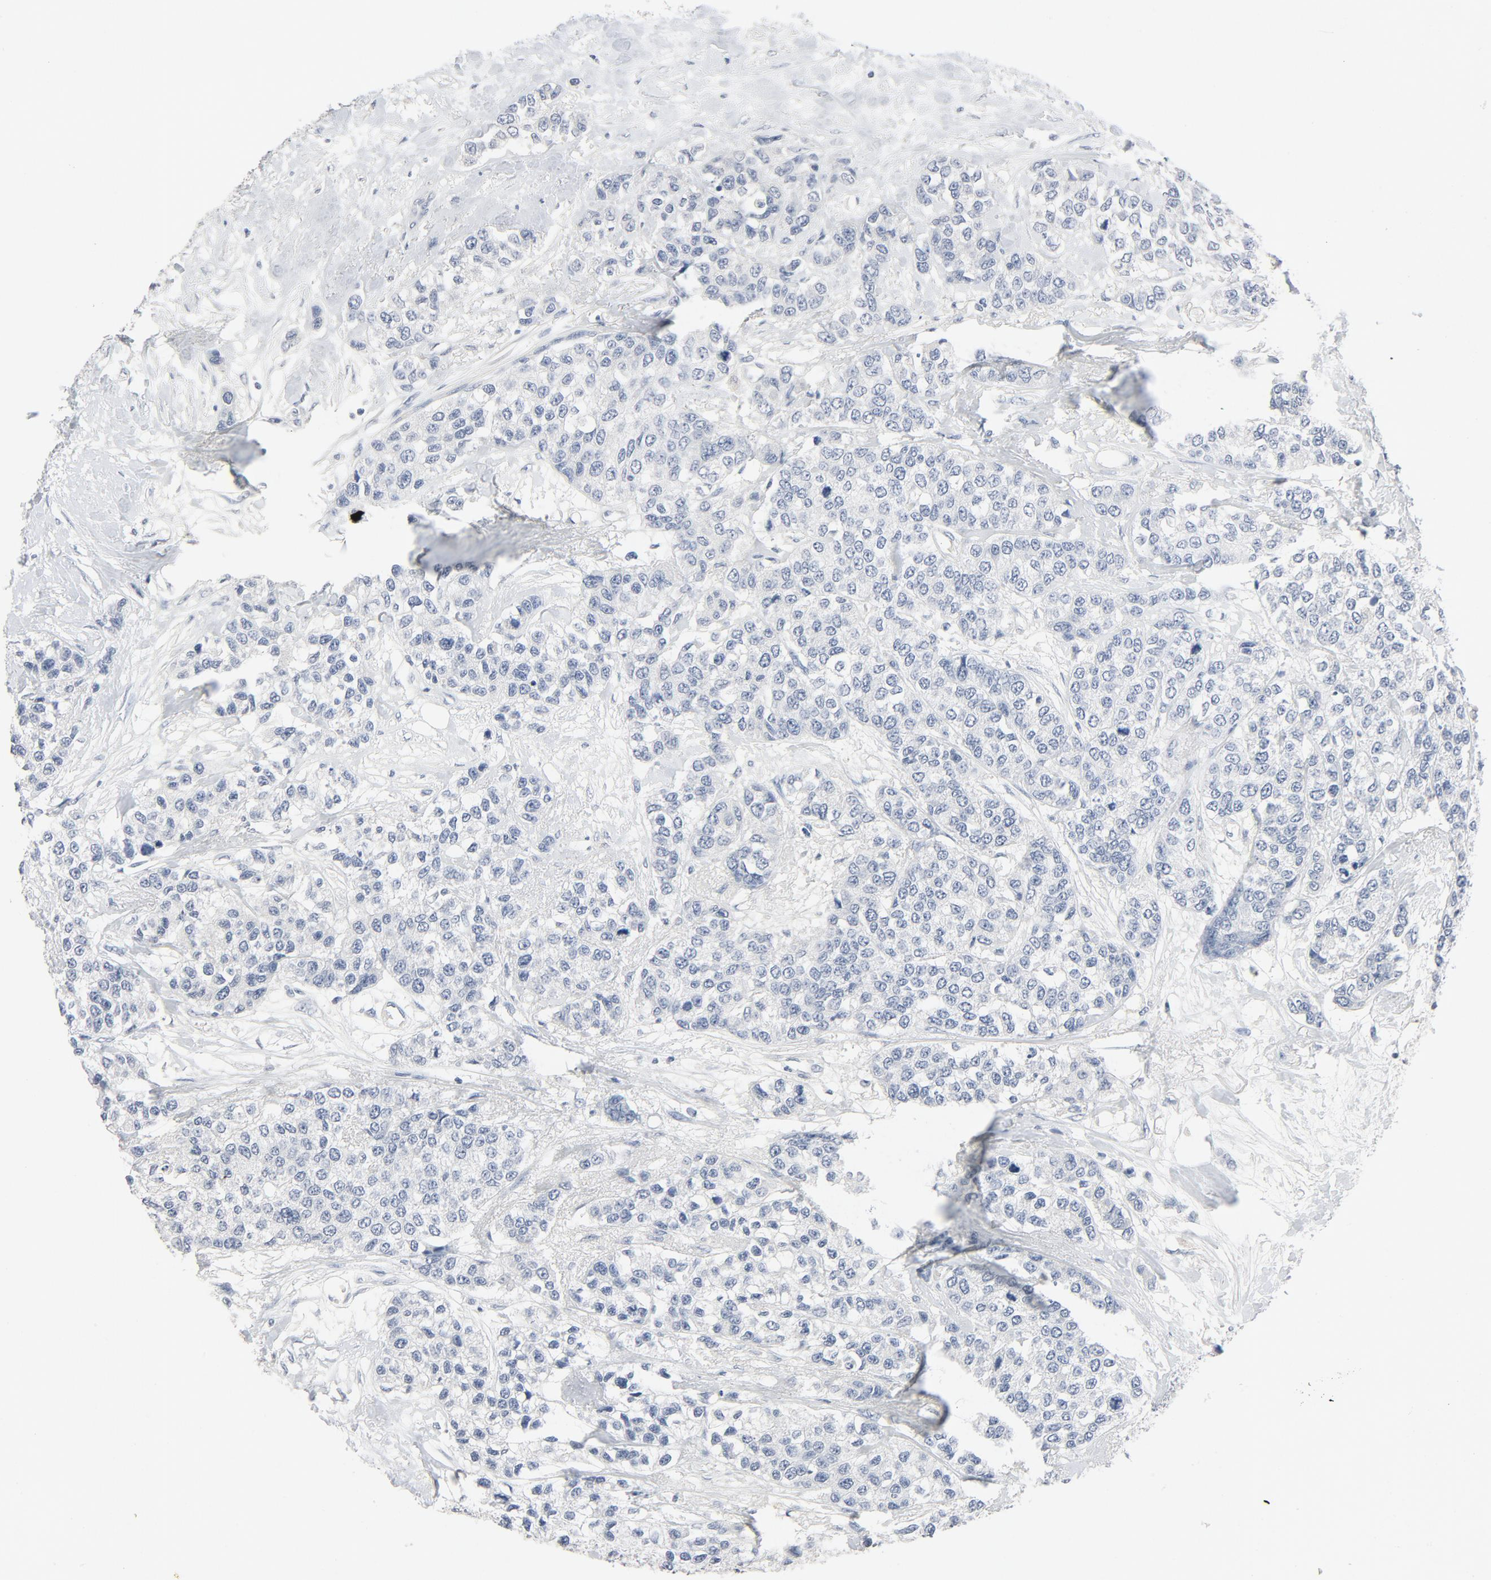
{"staining": {"intensity": "negative", "quantity": "none", "location": "none"}, "tissue": "breast cancer", "cell_type": "Tumor cells", "image_type": "cancer", "snomed": [{"axis": "morphology", "description": "Duct carcinoma"}, {"axis": "topography", "description": "Breast"}], "caption": "IHC micrograph of human intraductal carcinoma (breast) stained for a protein (brown), which shows no positivity in tumor cells.", "gene": "ZCCHC13", "patient": {"sex": "female", "age": 51}}